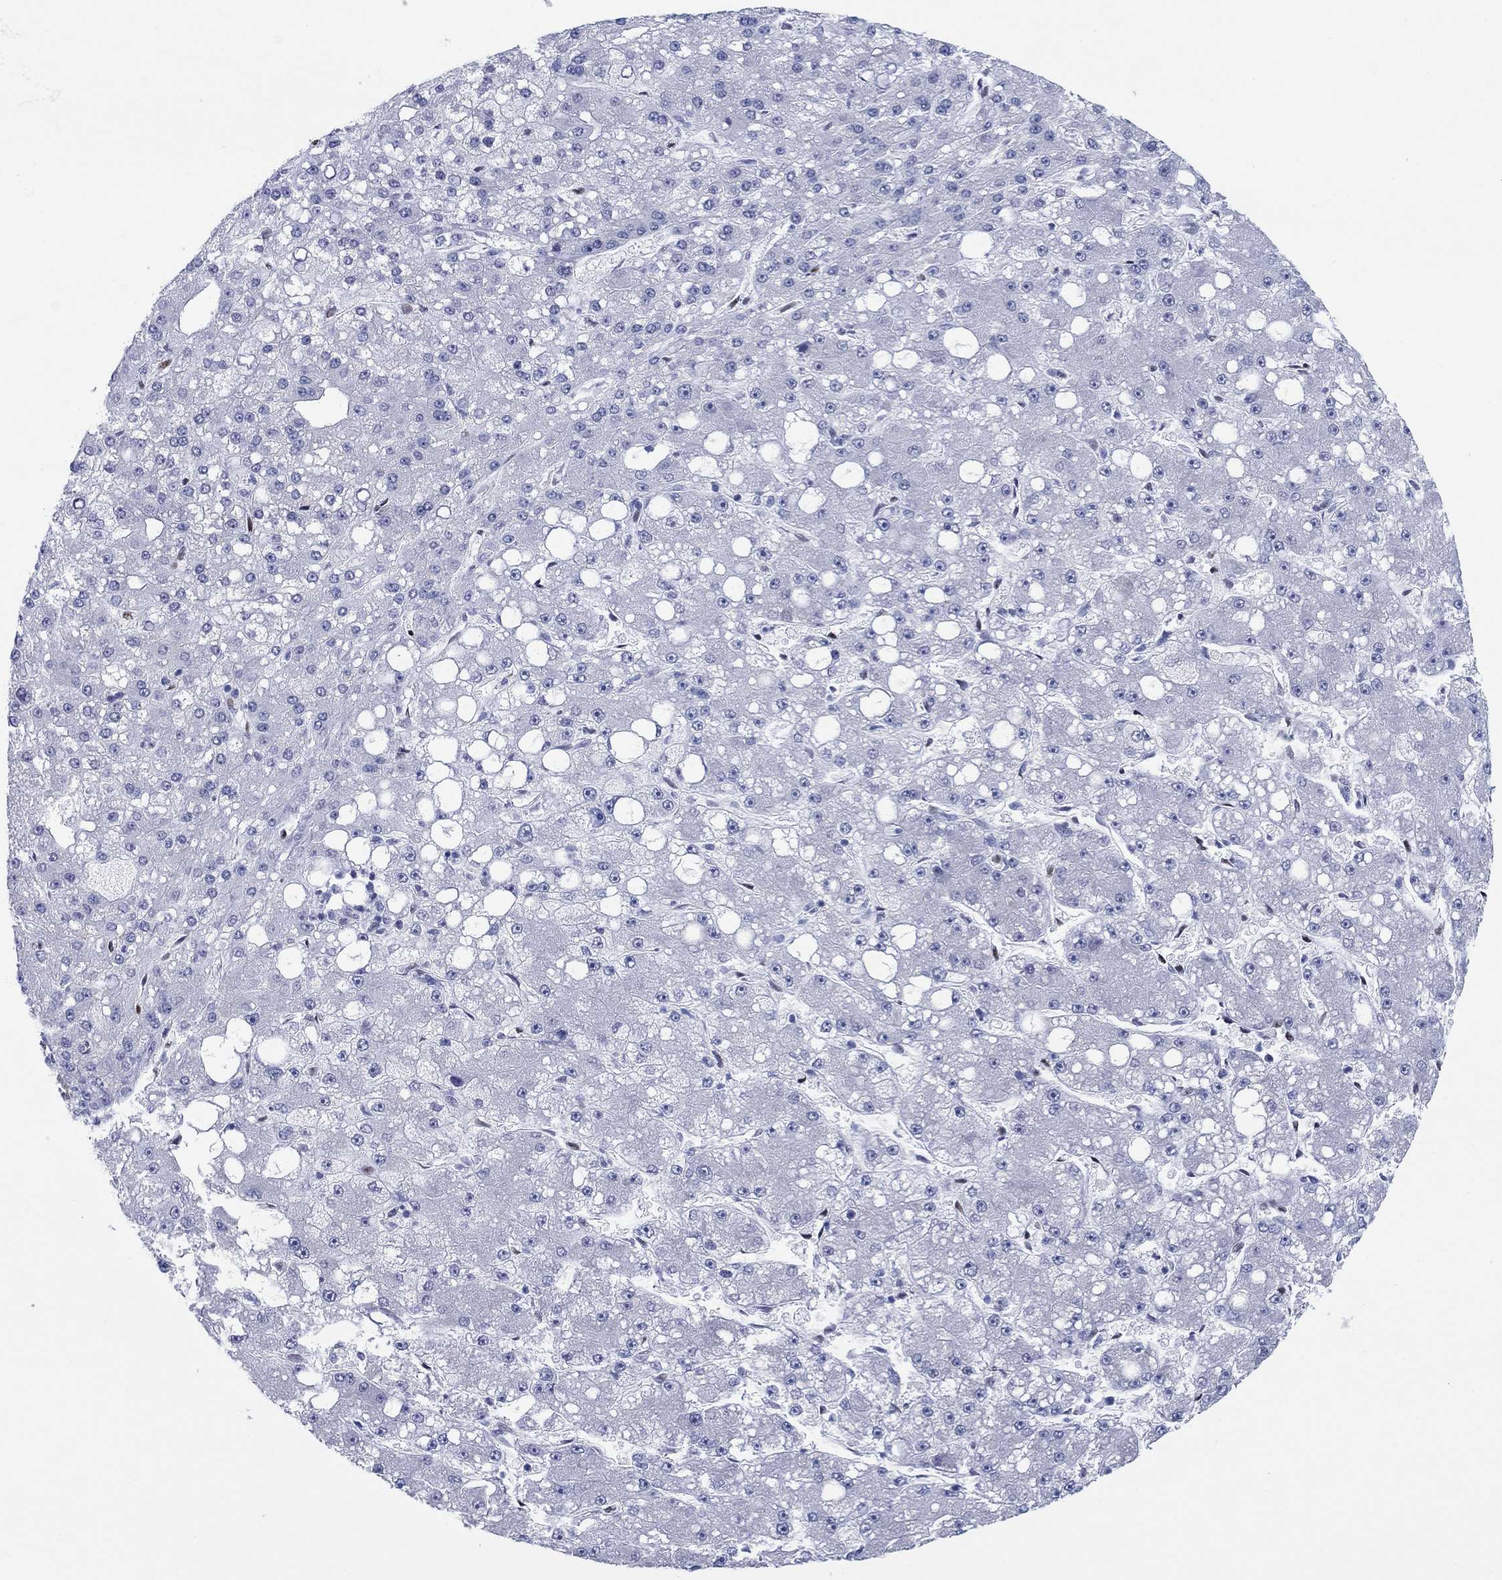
{"staining": {"intensity": "negative", "quantity": "none", "location": "none"}, "tissue": "liver cancer", "cell_type": "Tumor cells", "image_type": "cancer", "snomed": [{"axis": "morphology", "description": "Carcinoma, Hepatocellular, NOS"}, {"axis": "topography", "description": "Liver"}], "caption": "There is no significant staining in tumor cells of liver cancer (hepatocellular carcinoma).", "gene": "ZEB1", "patient": {"sex": "male", "age": 67}}